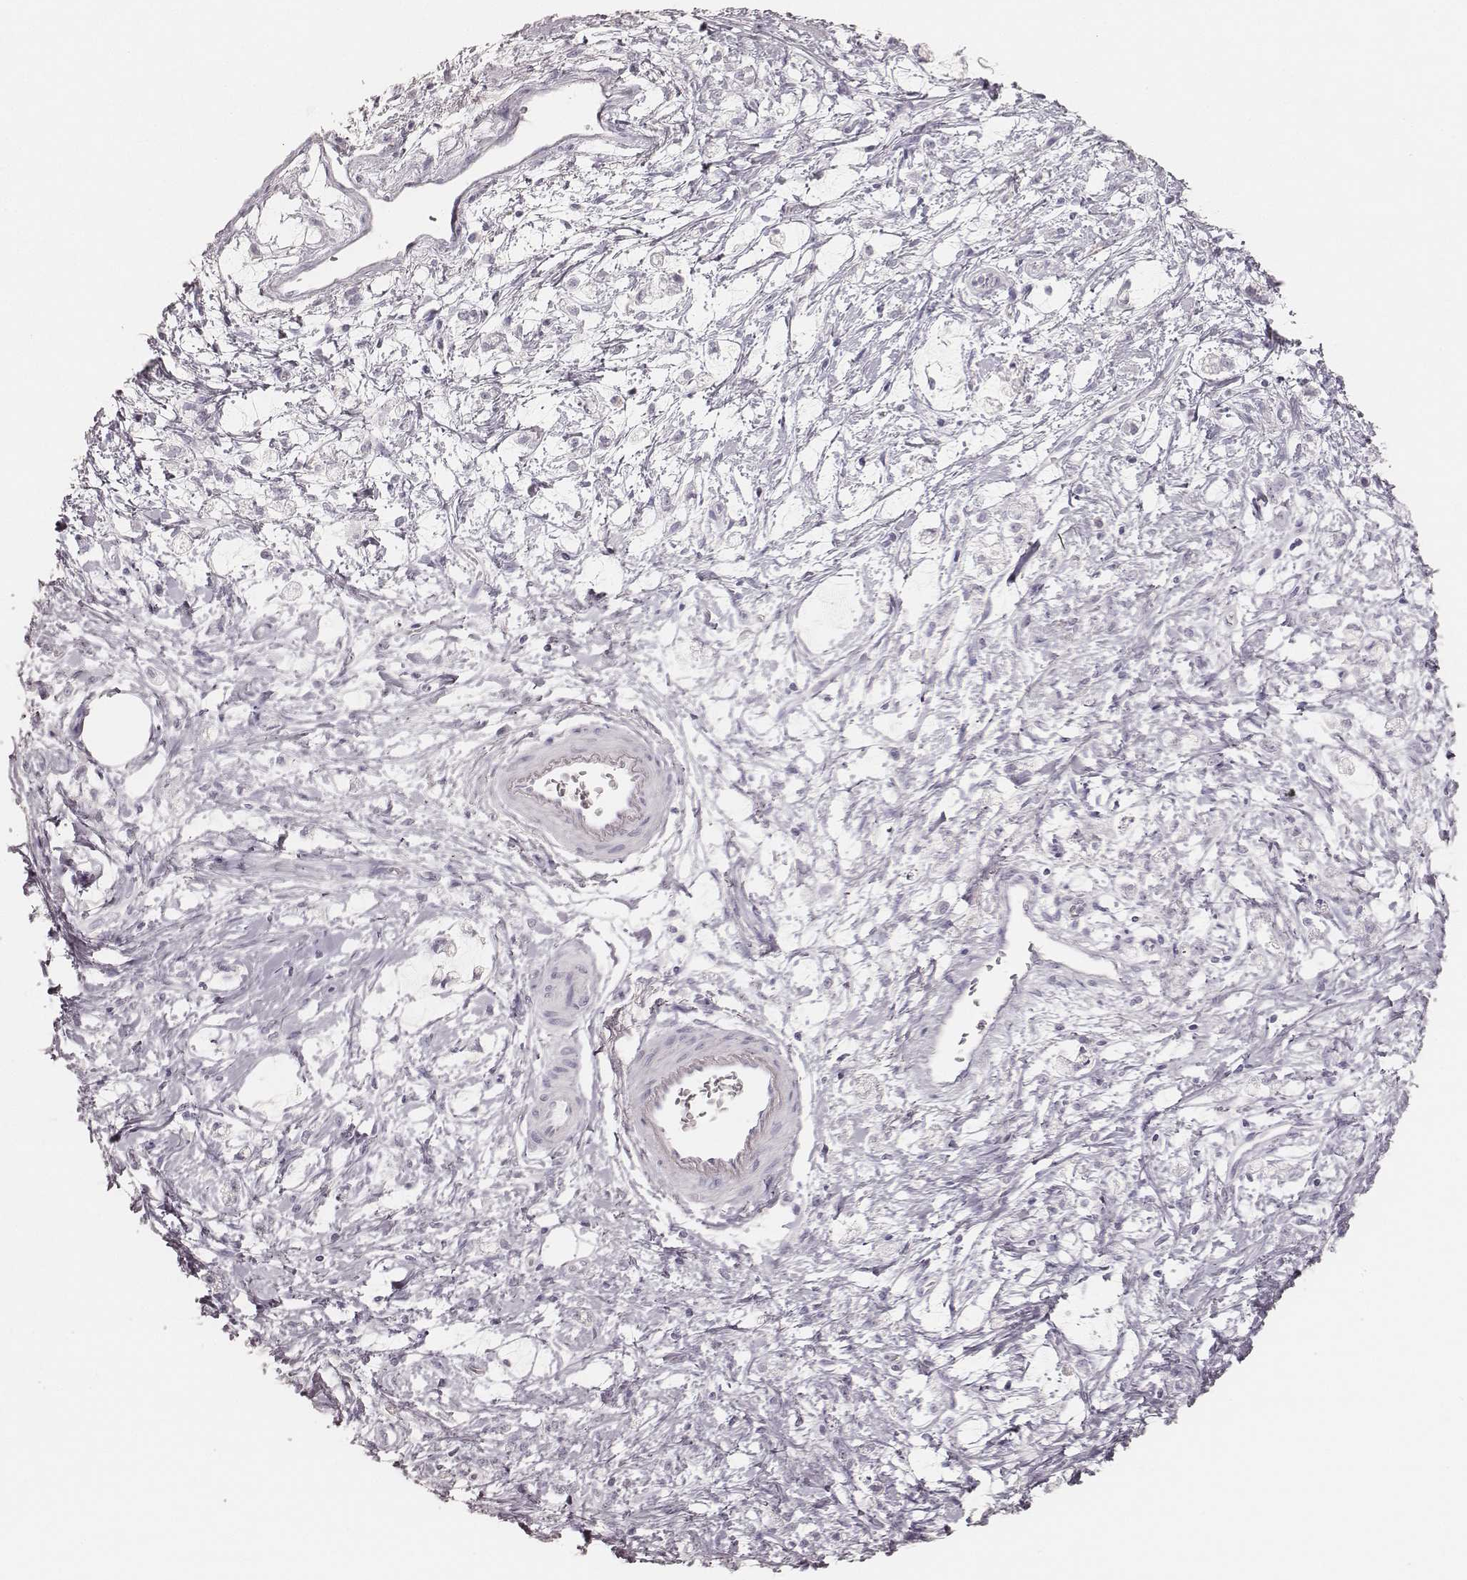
{"staining": {"intensity": "negative", "quantity": "none", "location": "none"}, "tissue": "stomach cancer", "cell_type": "Tumor cells", "image_type": "cancer", "snomed": [{"axis": "morphology", "description": "Adenocarcinoma, NOS"}, {"axis": "topography", "description": "Stomach"}], "caption": "An image of adenocarcinoma (stomach) stained for a protein demonstrates no brown staining in tumor cells.", "gene": "KRT82", "patient": {"sex": "female", "age": 60}}